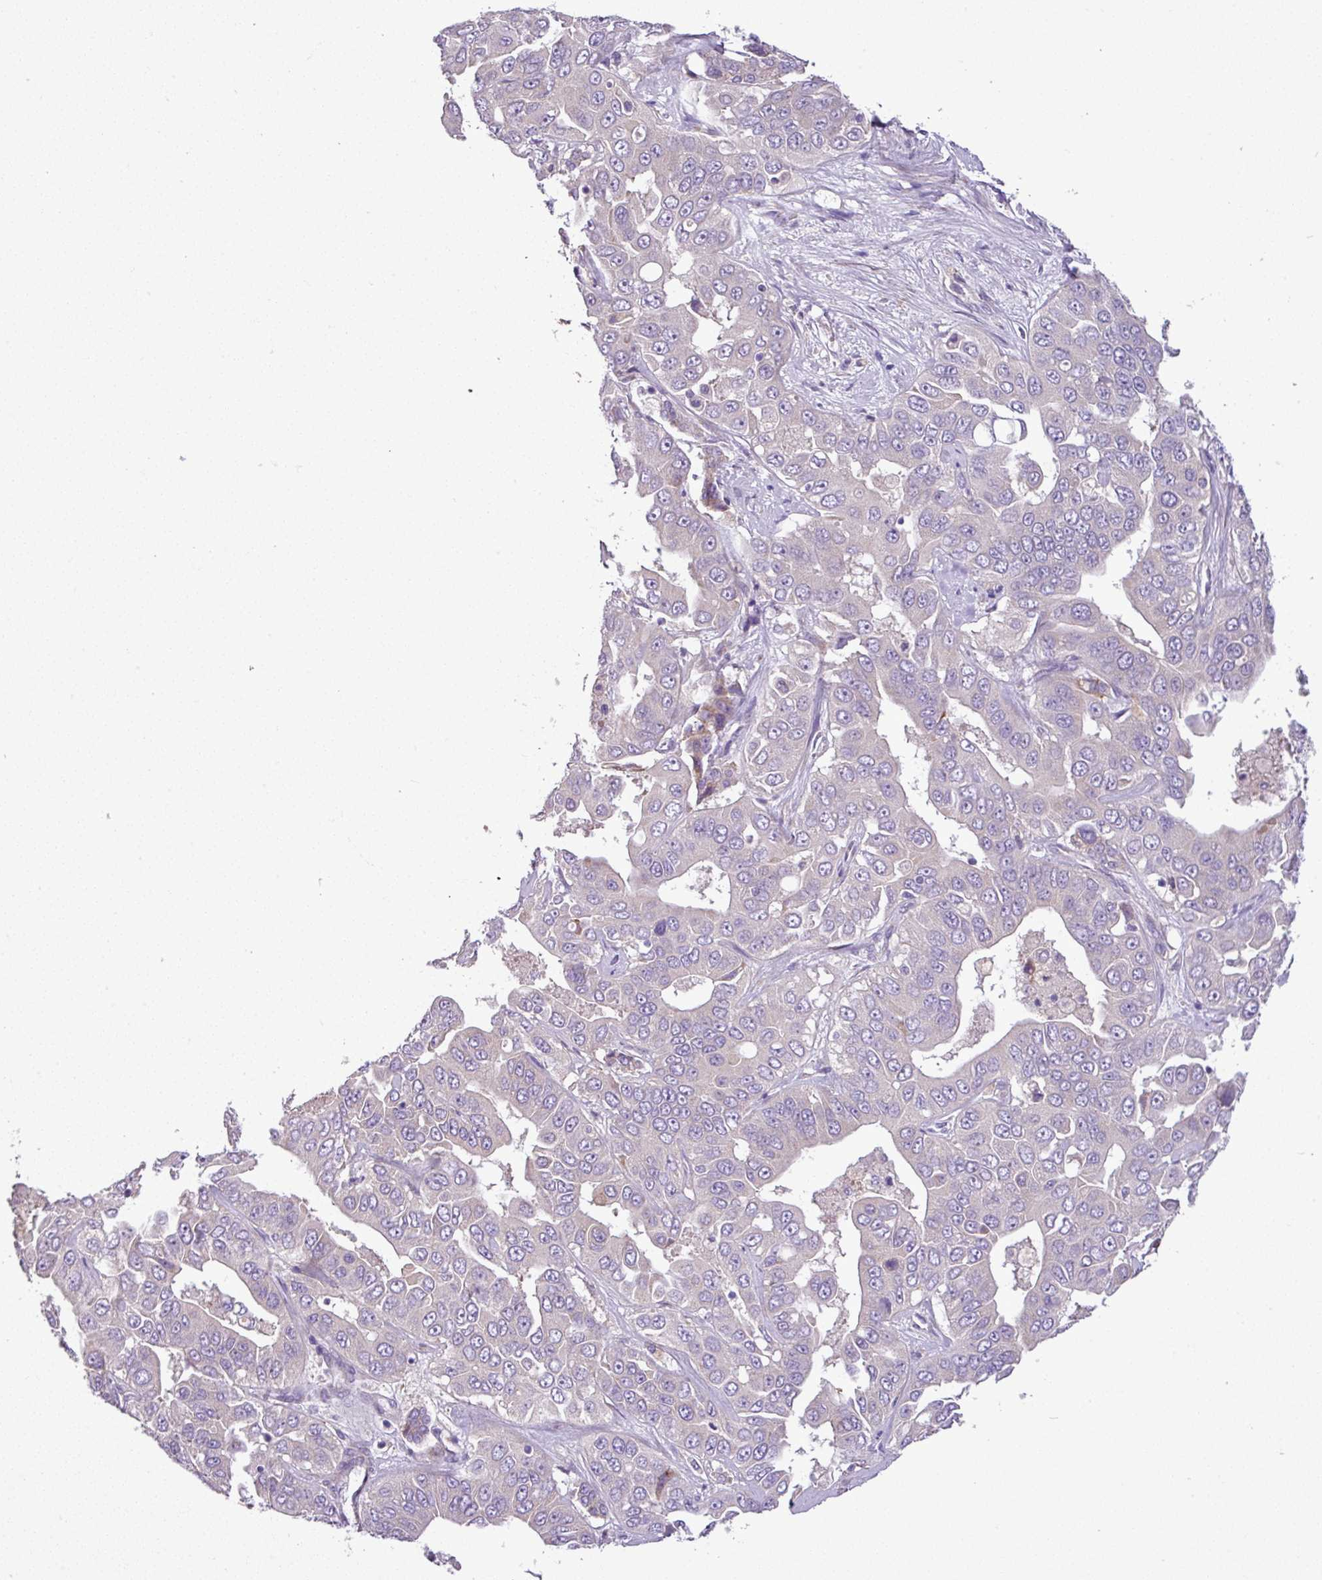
{"staining": {"intensity": "negative", "quantity": "none", "location": "none"}, "tissue": "liver cancer", "cell_type": "Tumor cells", "image_type": "cancer", "snomed": [{"axis": "morphology", "description": "Cholangiocarcinoma"}, {"axis": "topography", "description": "Liver"}], "caption": "Liver cancer (cholangiocarcinoma) was stained to show a protein in brown. There is no significant staining in tumor cells.", "gene": "MOCS3", "patient": {"sex": "female", "age": 52}}